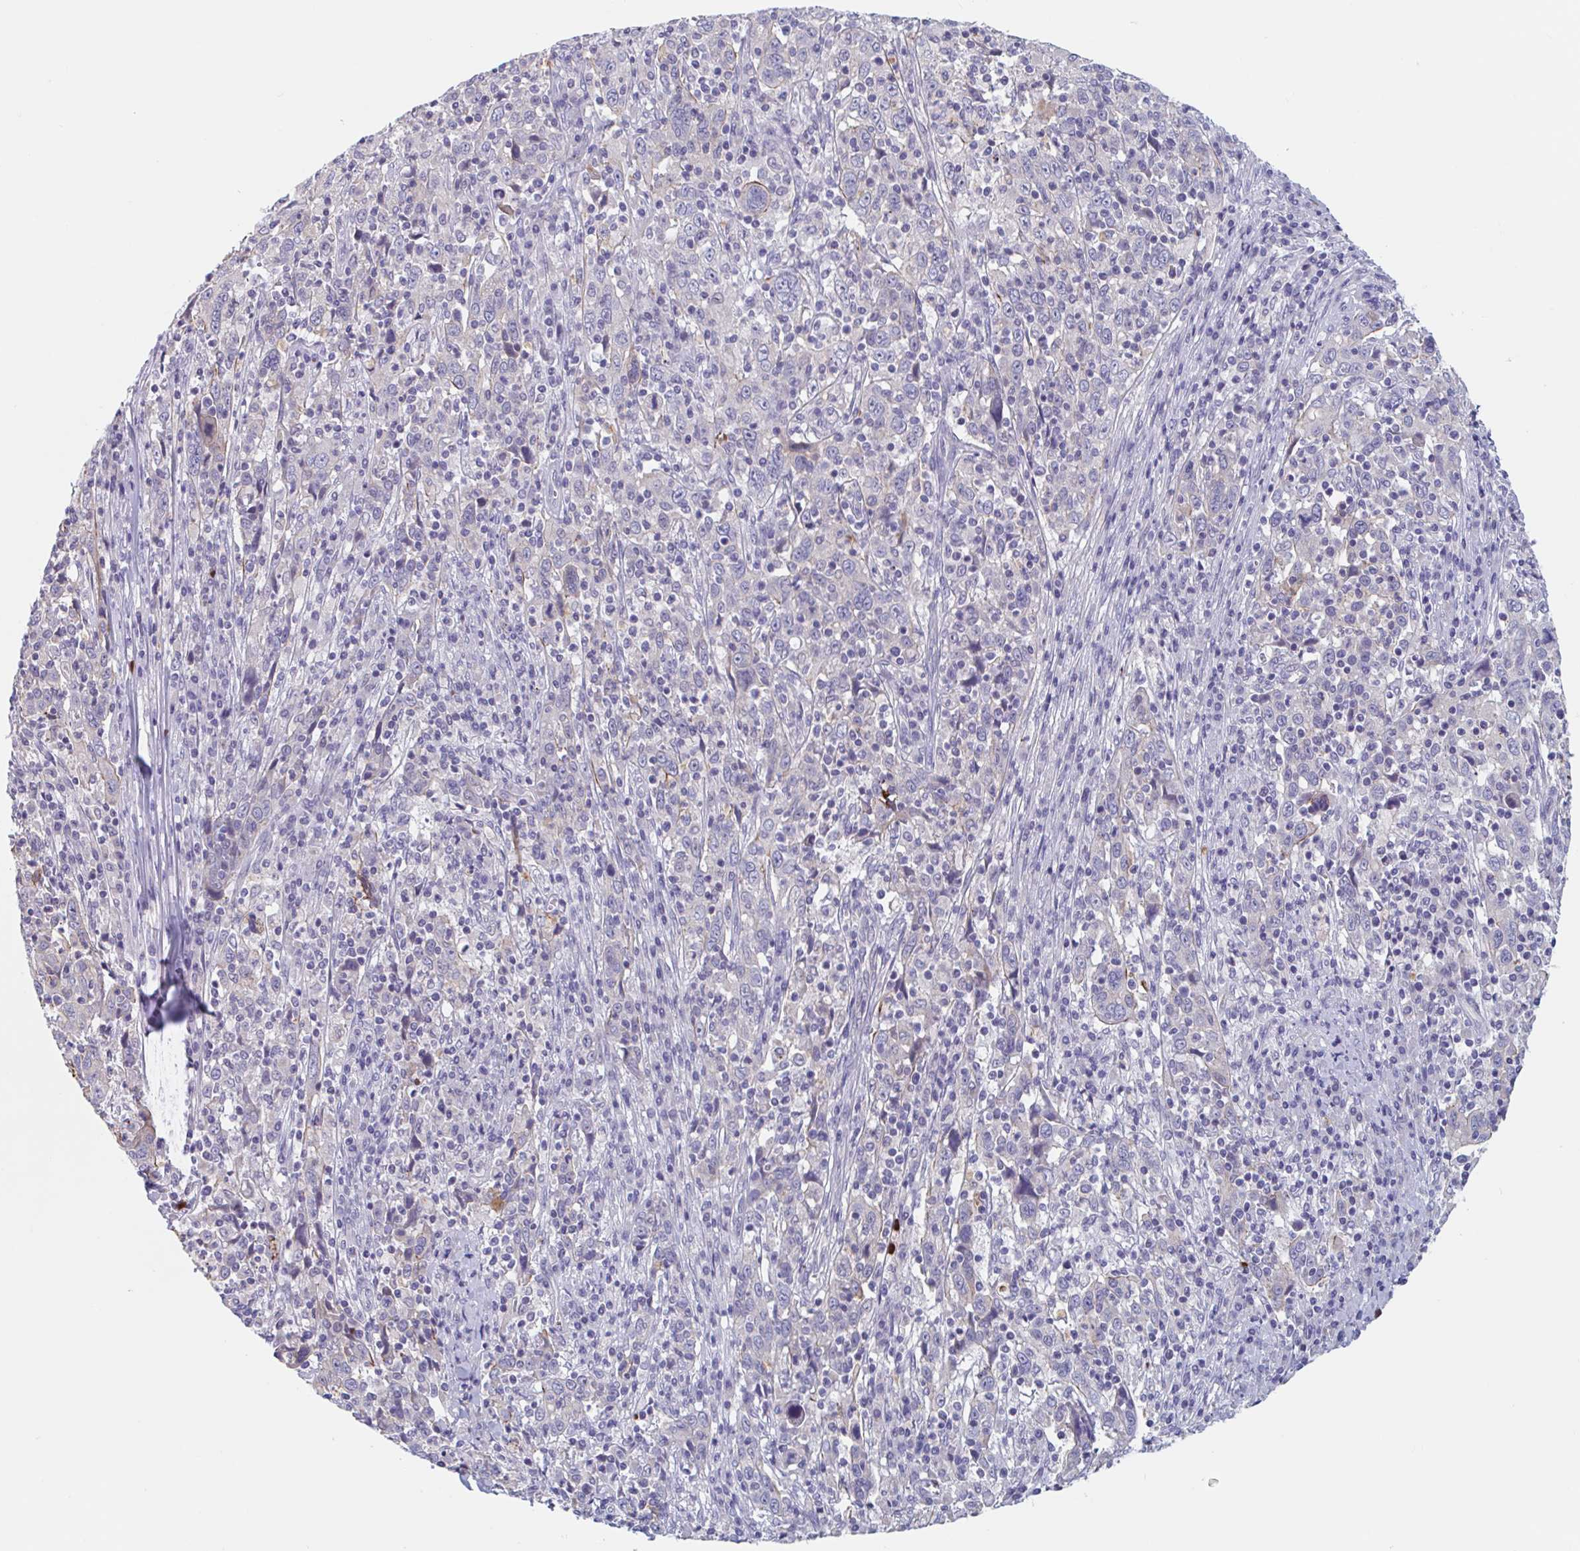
{"staining": {"intensity": "weak", "quantity": "<25%", "location": "cytoplasmic/membranous"}, "tissue": "cervical cancer", "cell_type": "Tumor cells", "image_type": "cancer", "snomed": [{"axis": "morphology", "description": "Squamous cell carcinoma, NOS"}, {"axis": "topography", "description": "Cervix"}], "caption": "This is an immunohistochemistry (IHC) micrograph of human squamous cell carcinoma (cervical). There is no positivity in tumor cells.", "gene": "UNKL", "patient": {"sex": "female", "age": 46}}